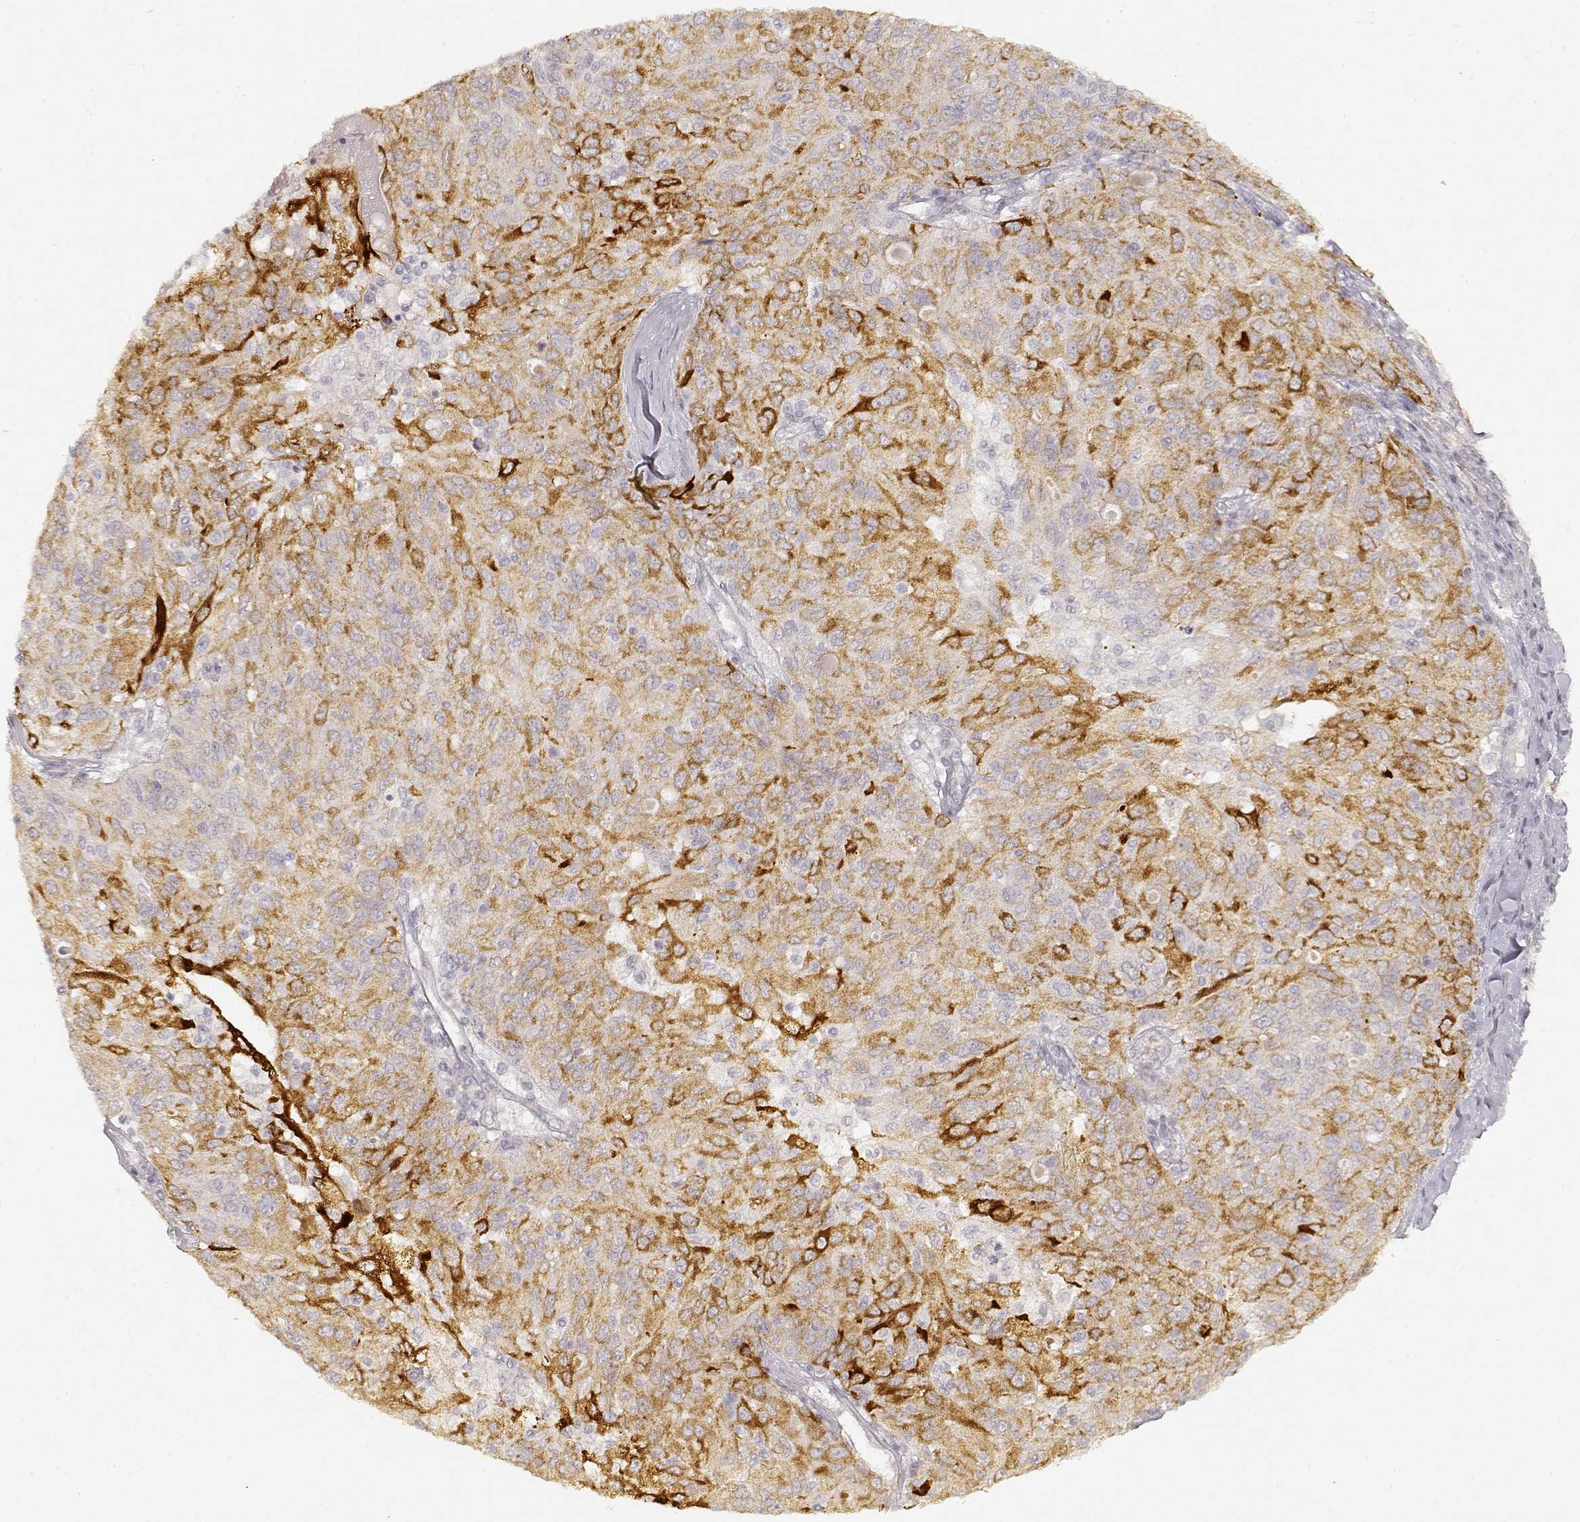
{"staining": {"intensity": "strong", "quantity": "<25%", "location": "cytoplasmic/membranous"}, "tissue": "ovarian cancer", "cell_type": "Tumor cells", "image_type": "cancer", "snomed": [{"axis": "morphology", "description": "Carcinoma, endometroid"}, {"axis": "topography", "description": "Ovary"}], "caption": "High-power microscopy captured an immunohistochemistry (IHC) image of ovarian cancer, revealing strong cytoplasmic/membranous staining in about <25% of tumor cells.", "gene": "LAMC2", "patient": {"sex": "female", "age": 50}}